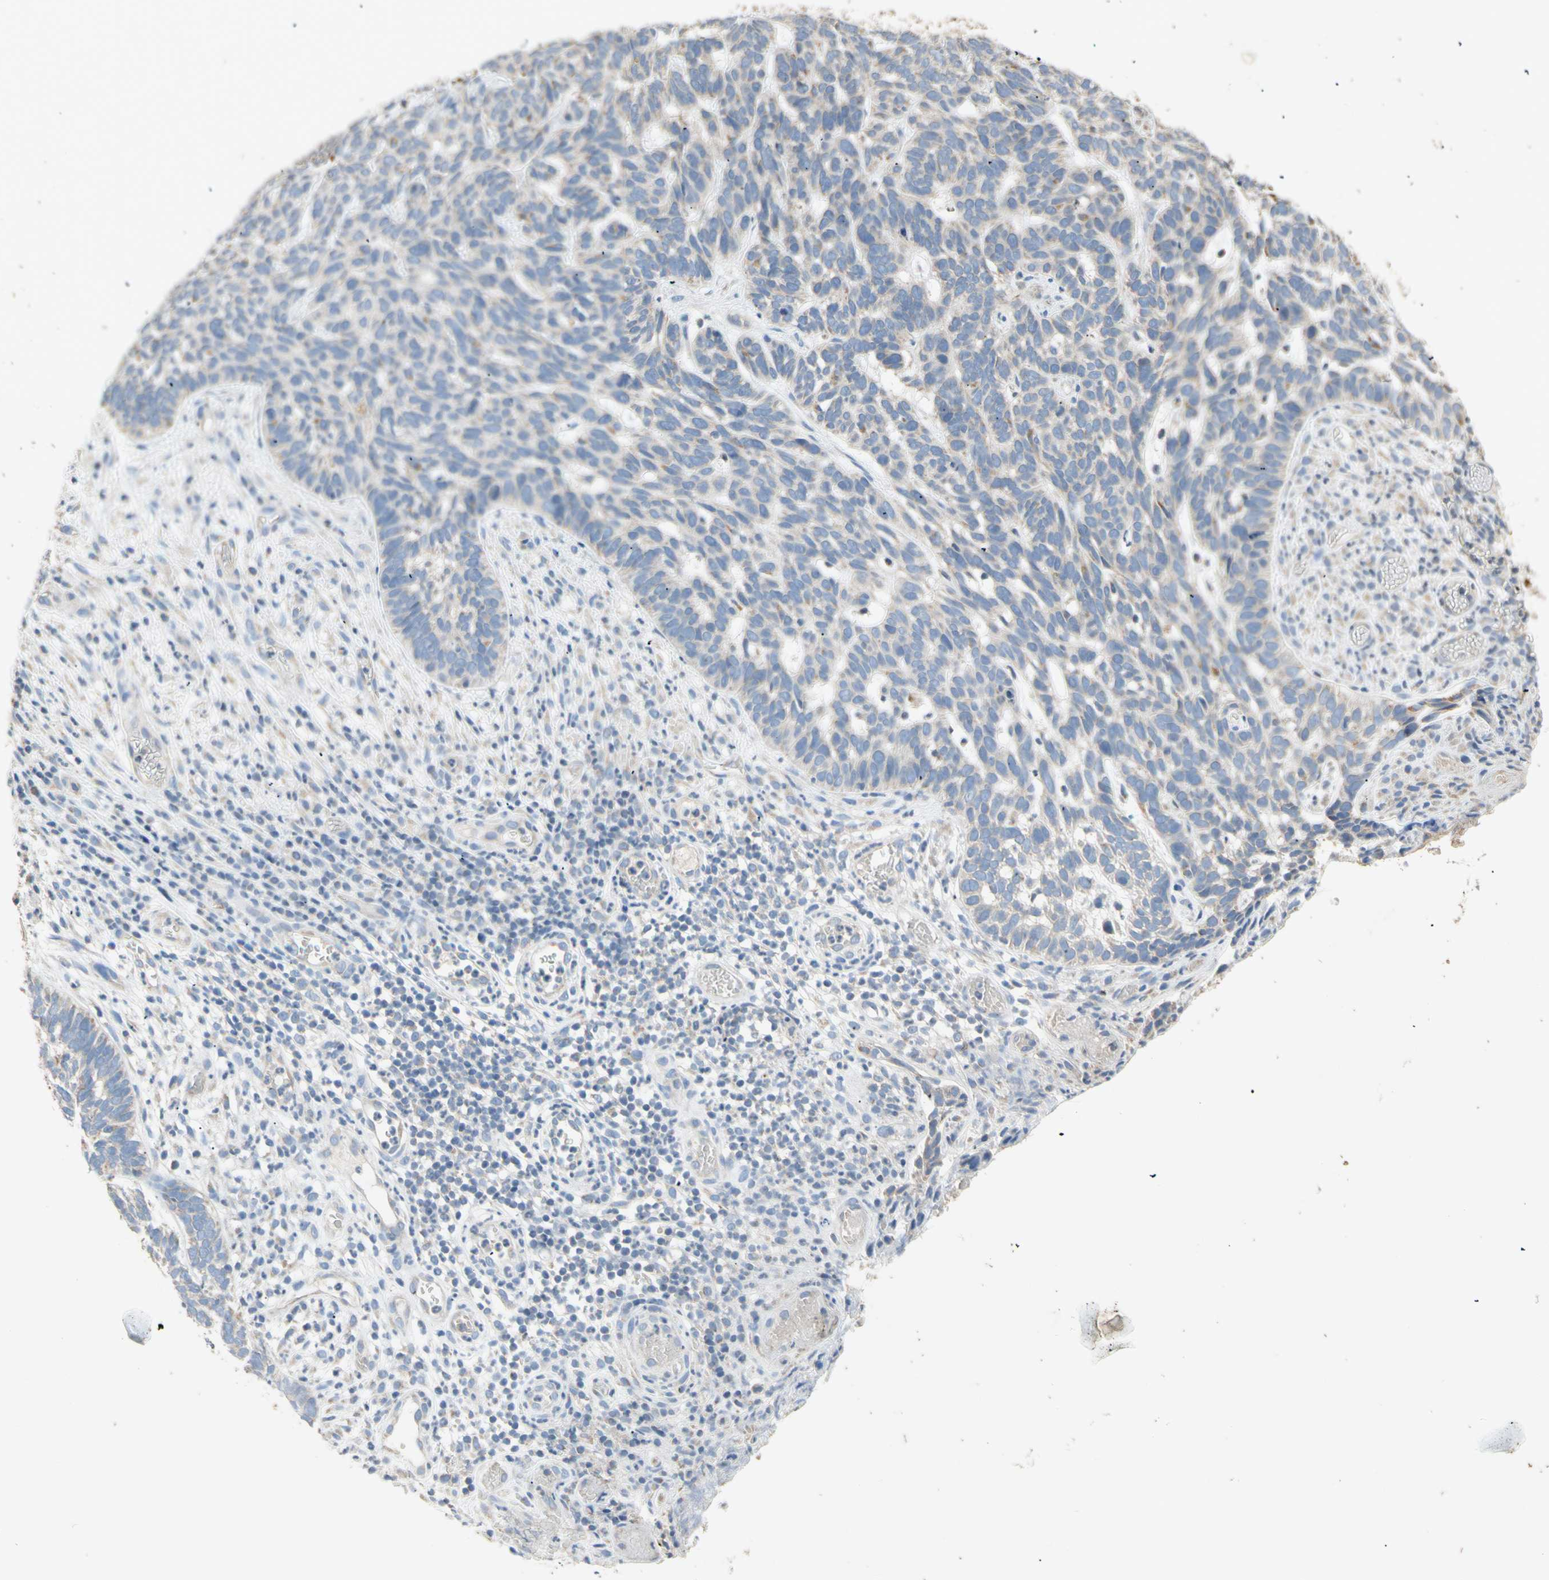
{"staining": {"intensity": "negative", "quantity": "none", "location": "none"}, "tissue": "skin cancer", "cell_type": "Tumor cells", "image_type": "cancer", "snomed": [{"axis": "morphology", "description": "Basal cell carcinoma"}, {"axis": "topography", "description": "Skin"}], "caption": "Immunohistochemistry (IHC) of skin basal cell carcinoma reveals no staining in tumor cells.", "gene": "PTGIS", "patient": {"sex": "male", "age": 87}}